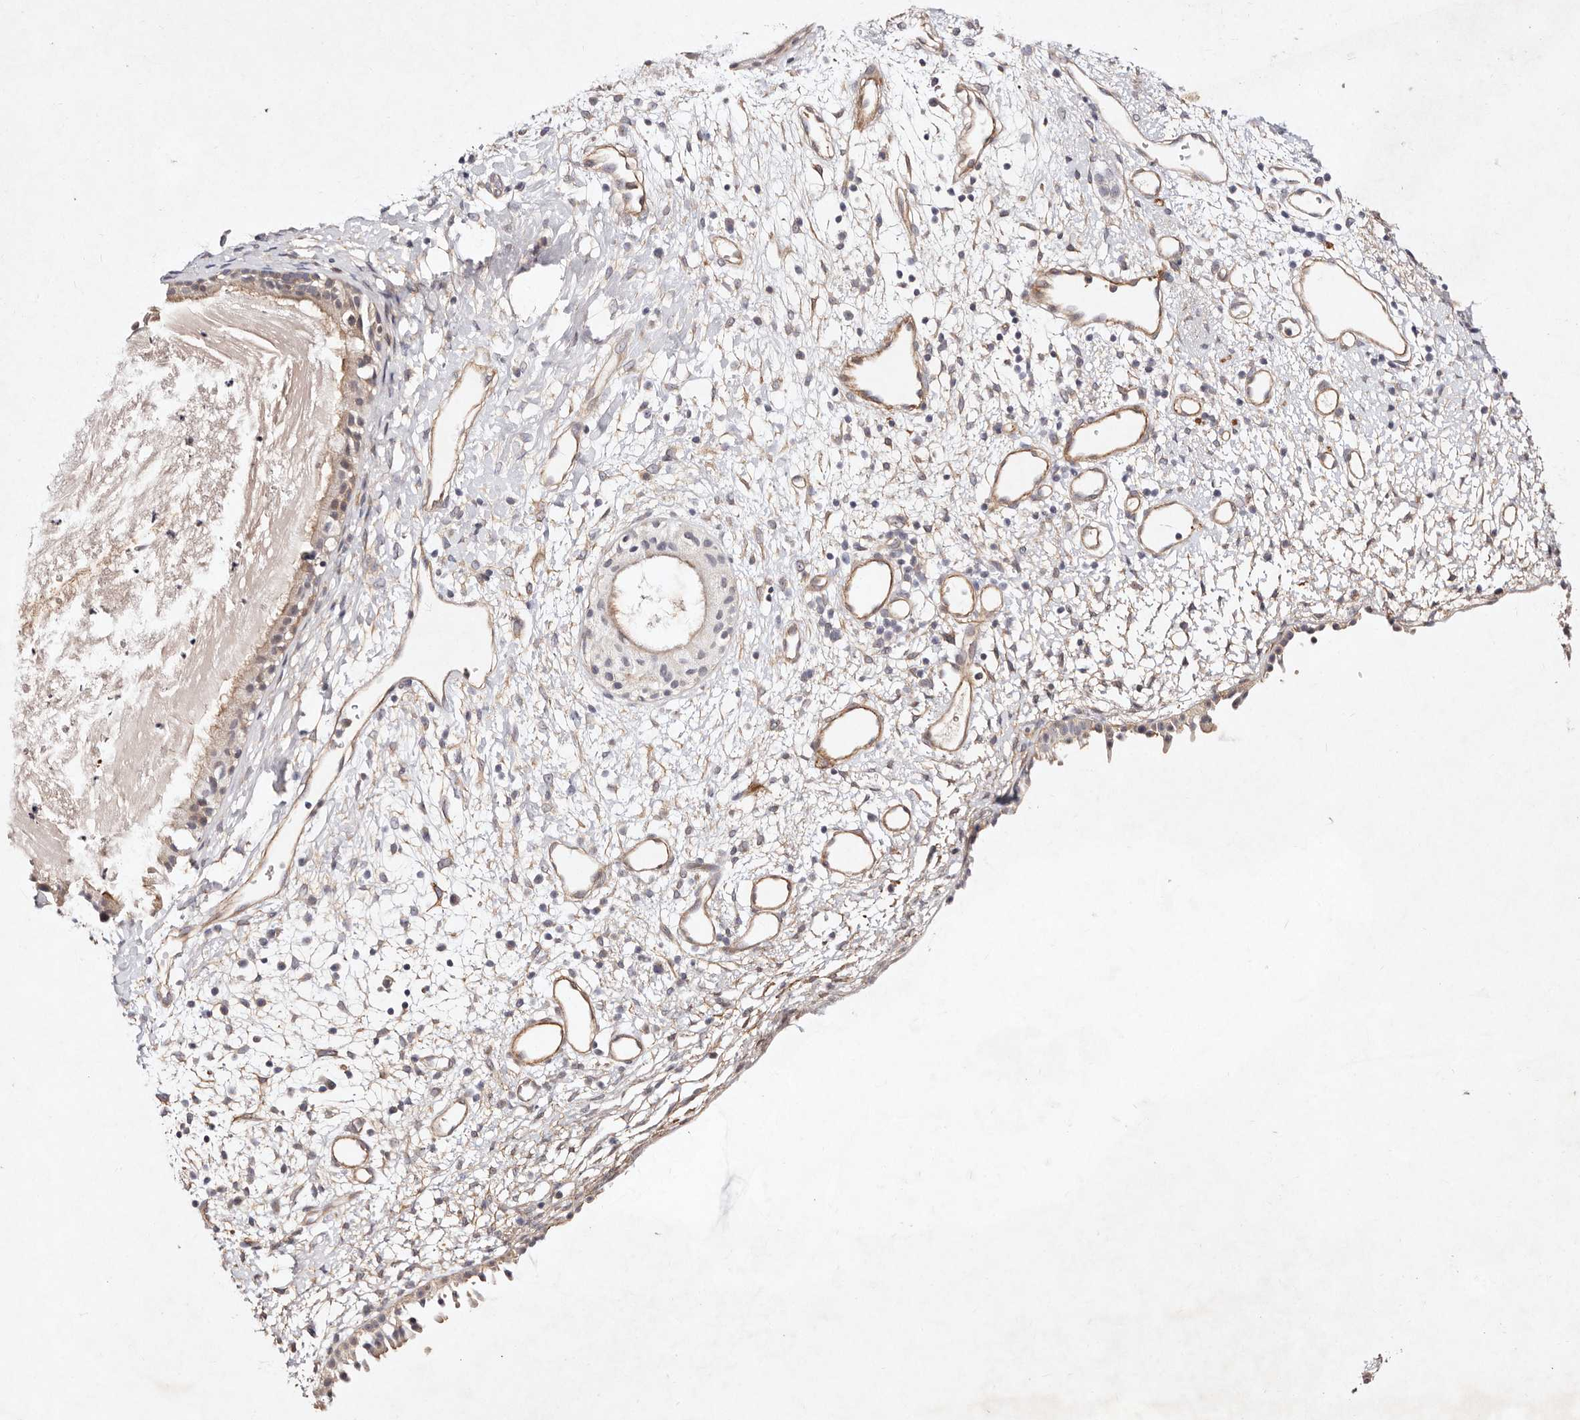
{"staining": {"intensity": "moderate", "quantity": "25%-75%", "location": "cytoplasmic/membranous"}, "tissue": "nasopharynx", "cell_type": "Respiratory epithelial cells", "image_type": "normal", "snomed": [{"axis": "morphology", "description": "Normal tissue, NOS"}, {"axis": "topography", "description": "Nasopharynx"}], "caption": "Moderate cytoplasmic/membranous positivity for a protein is seen in about 25%-75% of respiratory epithelial cells of normal nasopharynx using immunohistochemistry (IHC).", "gene": "MTMR11", "patient": {"sex": "male", "age": 22}}